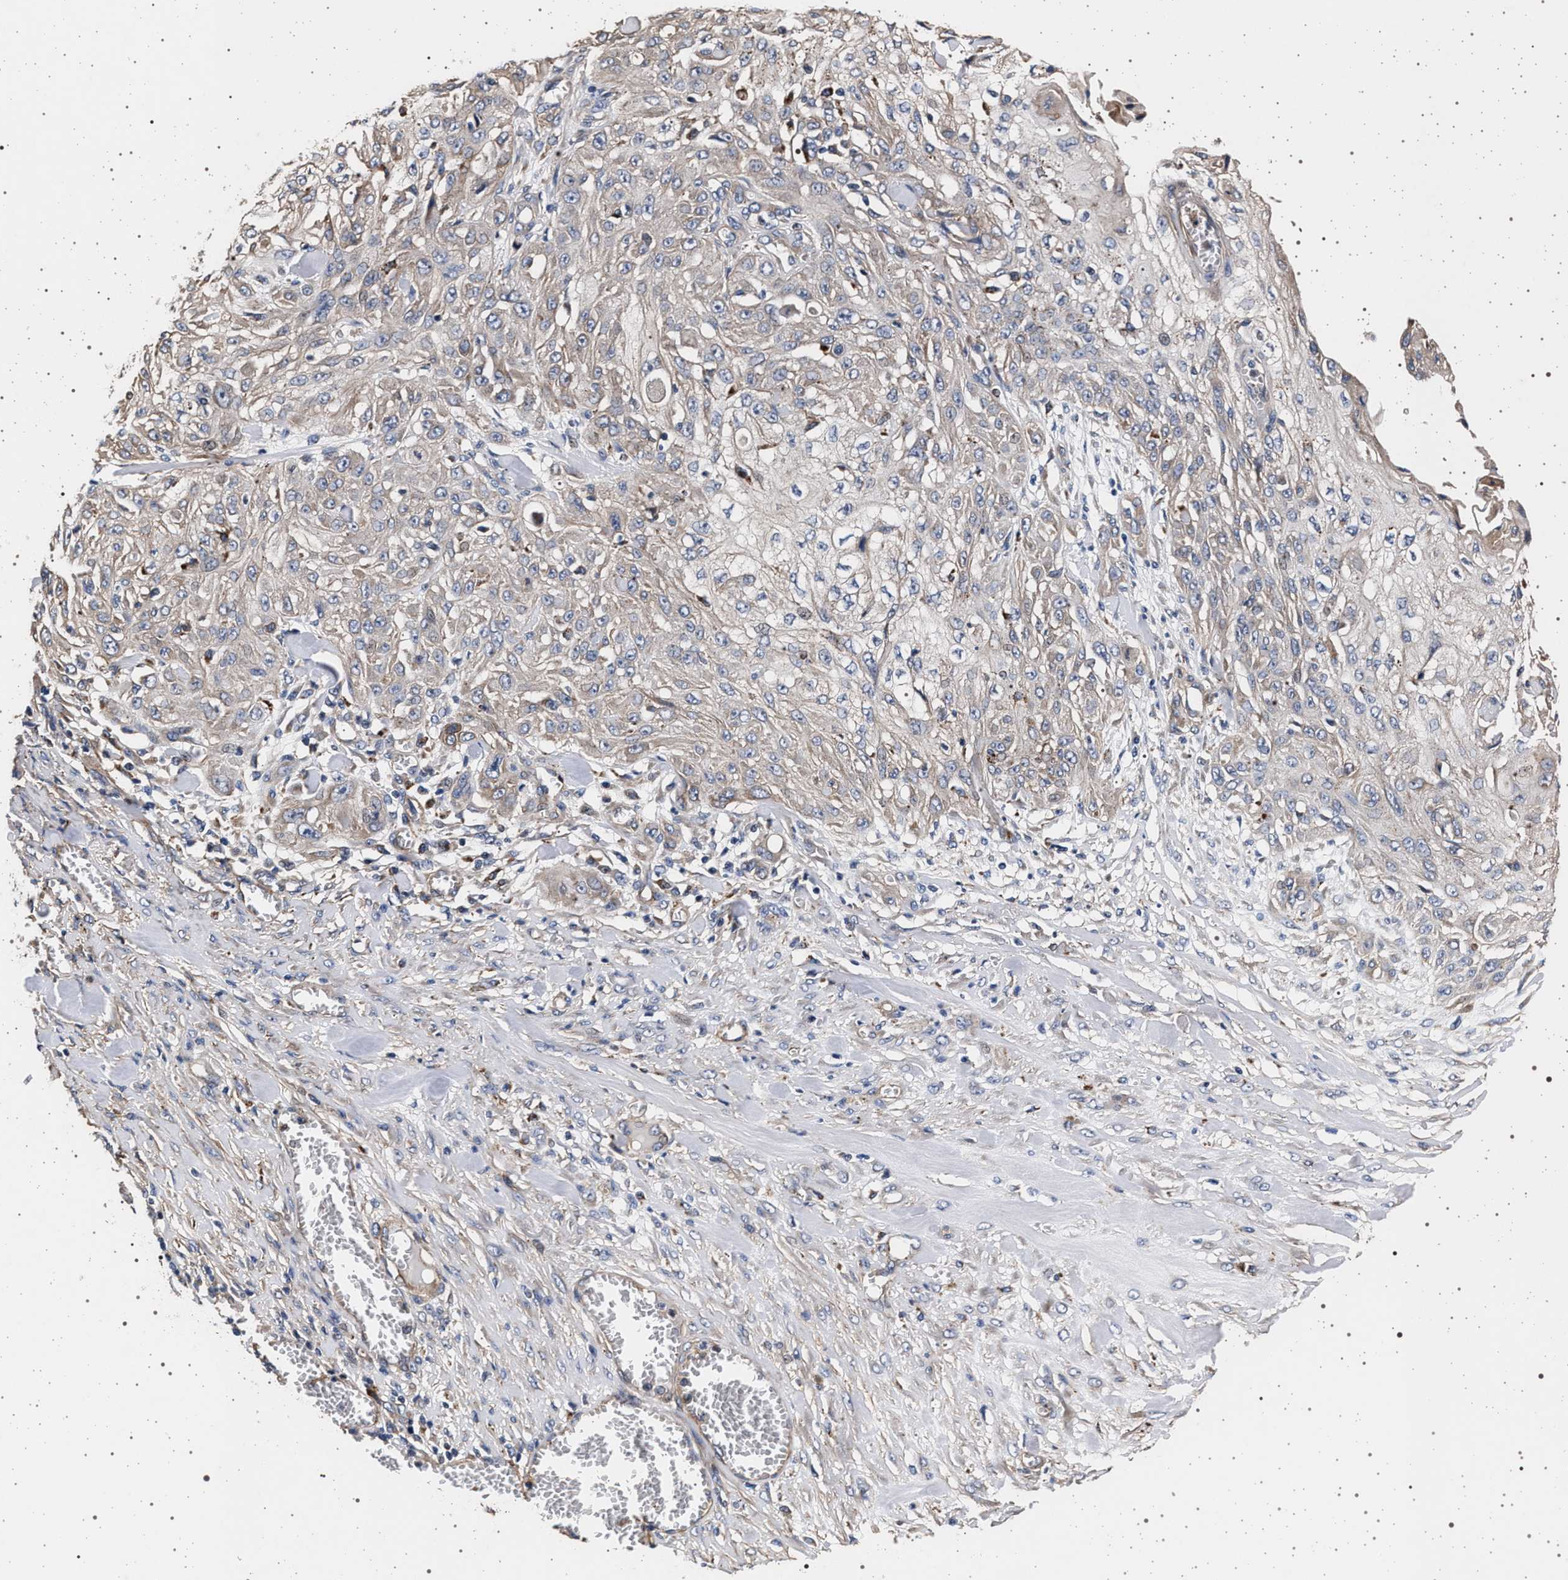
{"staining": {"intensity": "weak", "quantity": "<25%", "location": "cytoplasmic/membranous"}, "tissue": "skin cancer", "cell_type": "Tumor cells", "image_type": "cancer", "snomed": [{"axis": "morphology", "description": "Squamous cell carcinoma, NOS"}, {"axis": "morphology", "description": "Squamous cell carcinoma, metastatic, NOS"}, {"axis": "topography", "description": "Skin"}, {"axis": "topography", "description": "Lymph node"}], "caption": "Human skin cancer stained for a protein using immunohistochemistry displays no positivity in tumor cells.", "gene": "KCNK6", "patient": {"sex": "male", "age": 75}}